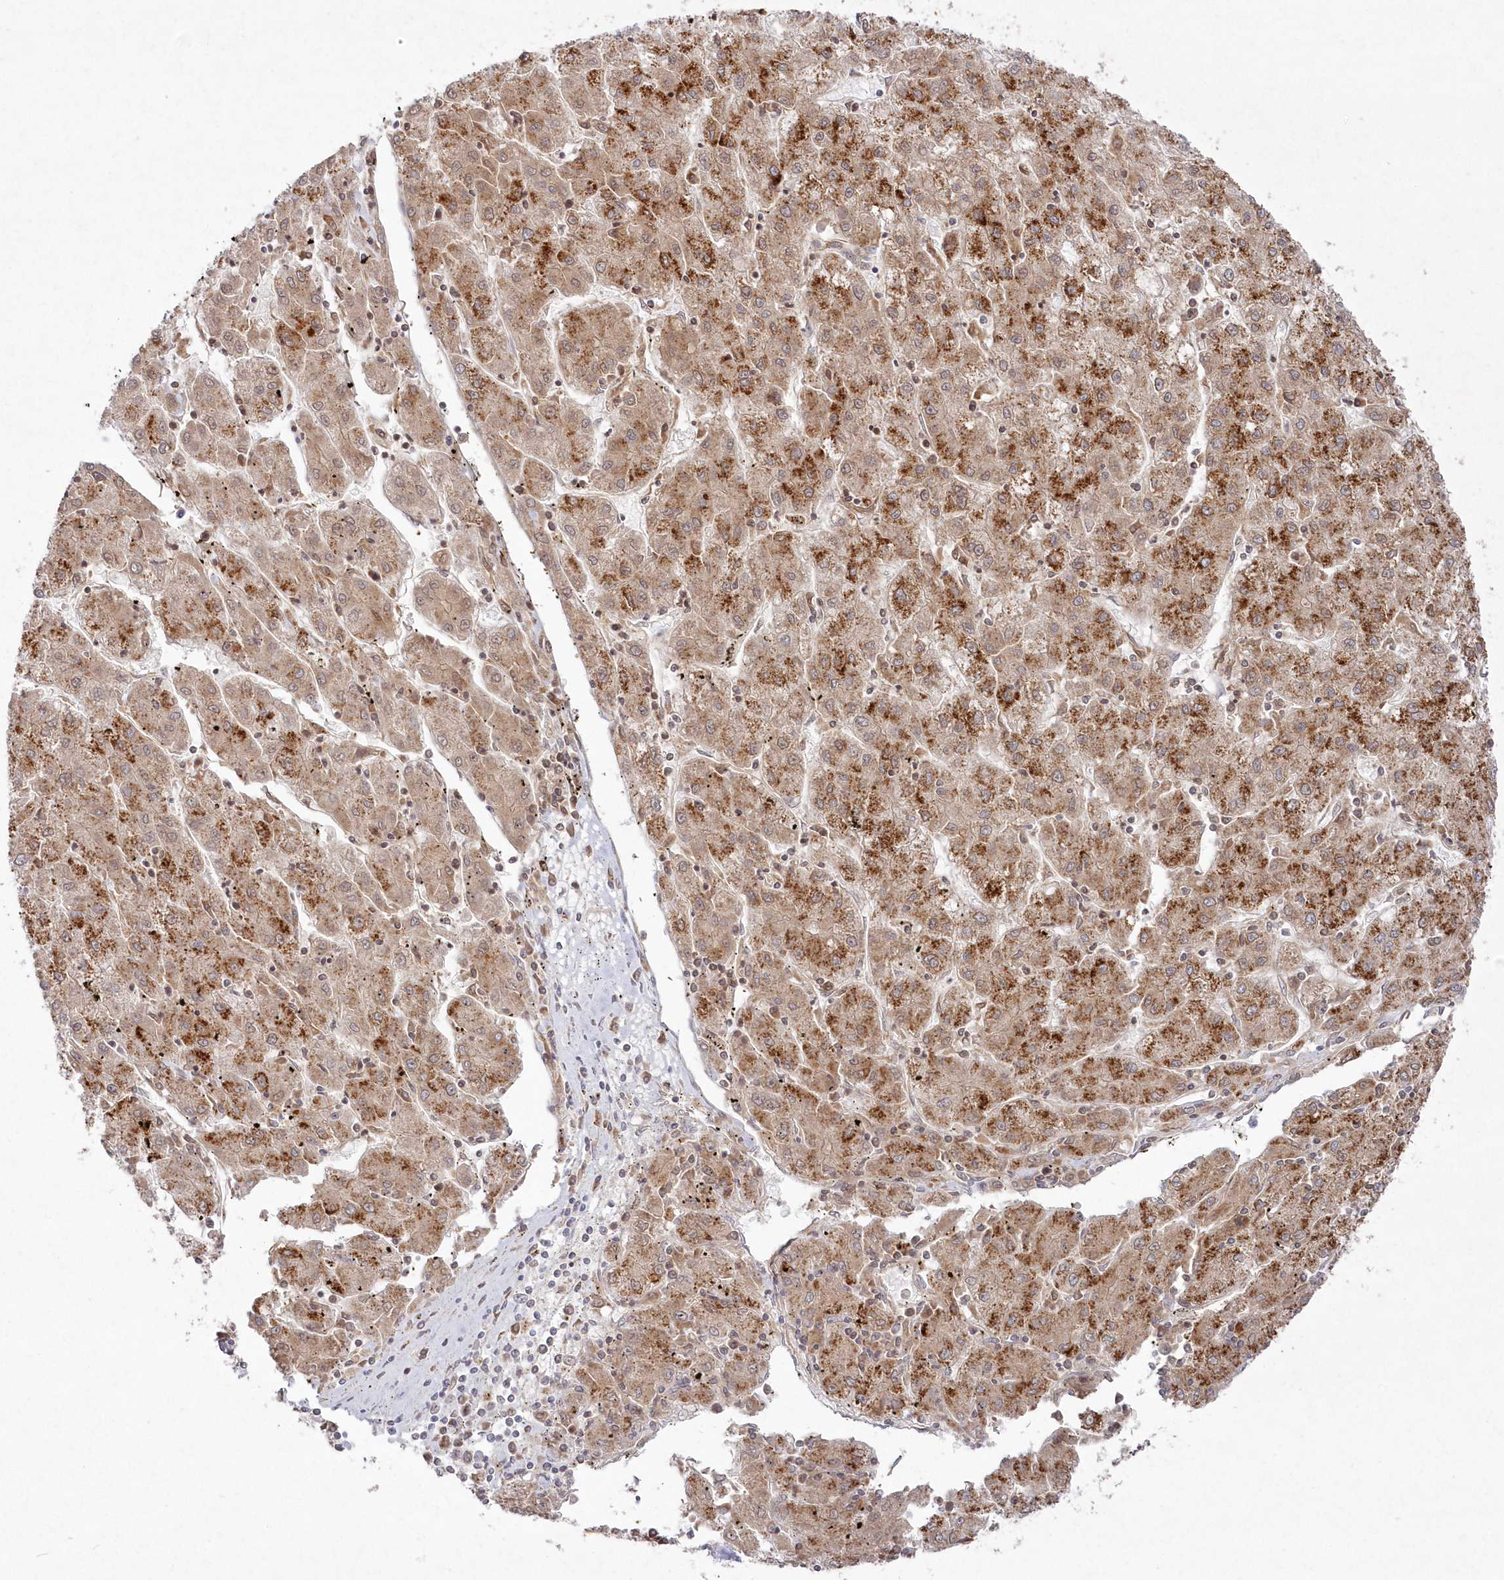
{"staining": {"intensity": "moderate", "quantity": ">75%", "location": "cytoplasmic/membranous"}, "tissue": "liver cancer", "cell_type": "Tumor cells", "image_type": "cancer", "snomed": [{"axis": "morphology", "description": "Carcinoma, Hepatocellular, NOS"}, {"axis": "topography", "description": "Liver"}], "caption": "This is an image of immunohistochemistry (IHC) staining of liver hepatocellular carcinoma, which shows moderate staining in the cytoplasmic/membranous of tumor cells.", "gene": "ARSB", "patient": {"sex": "male", "age": 72}}